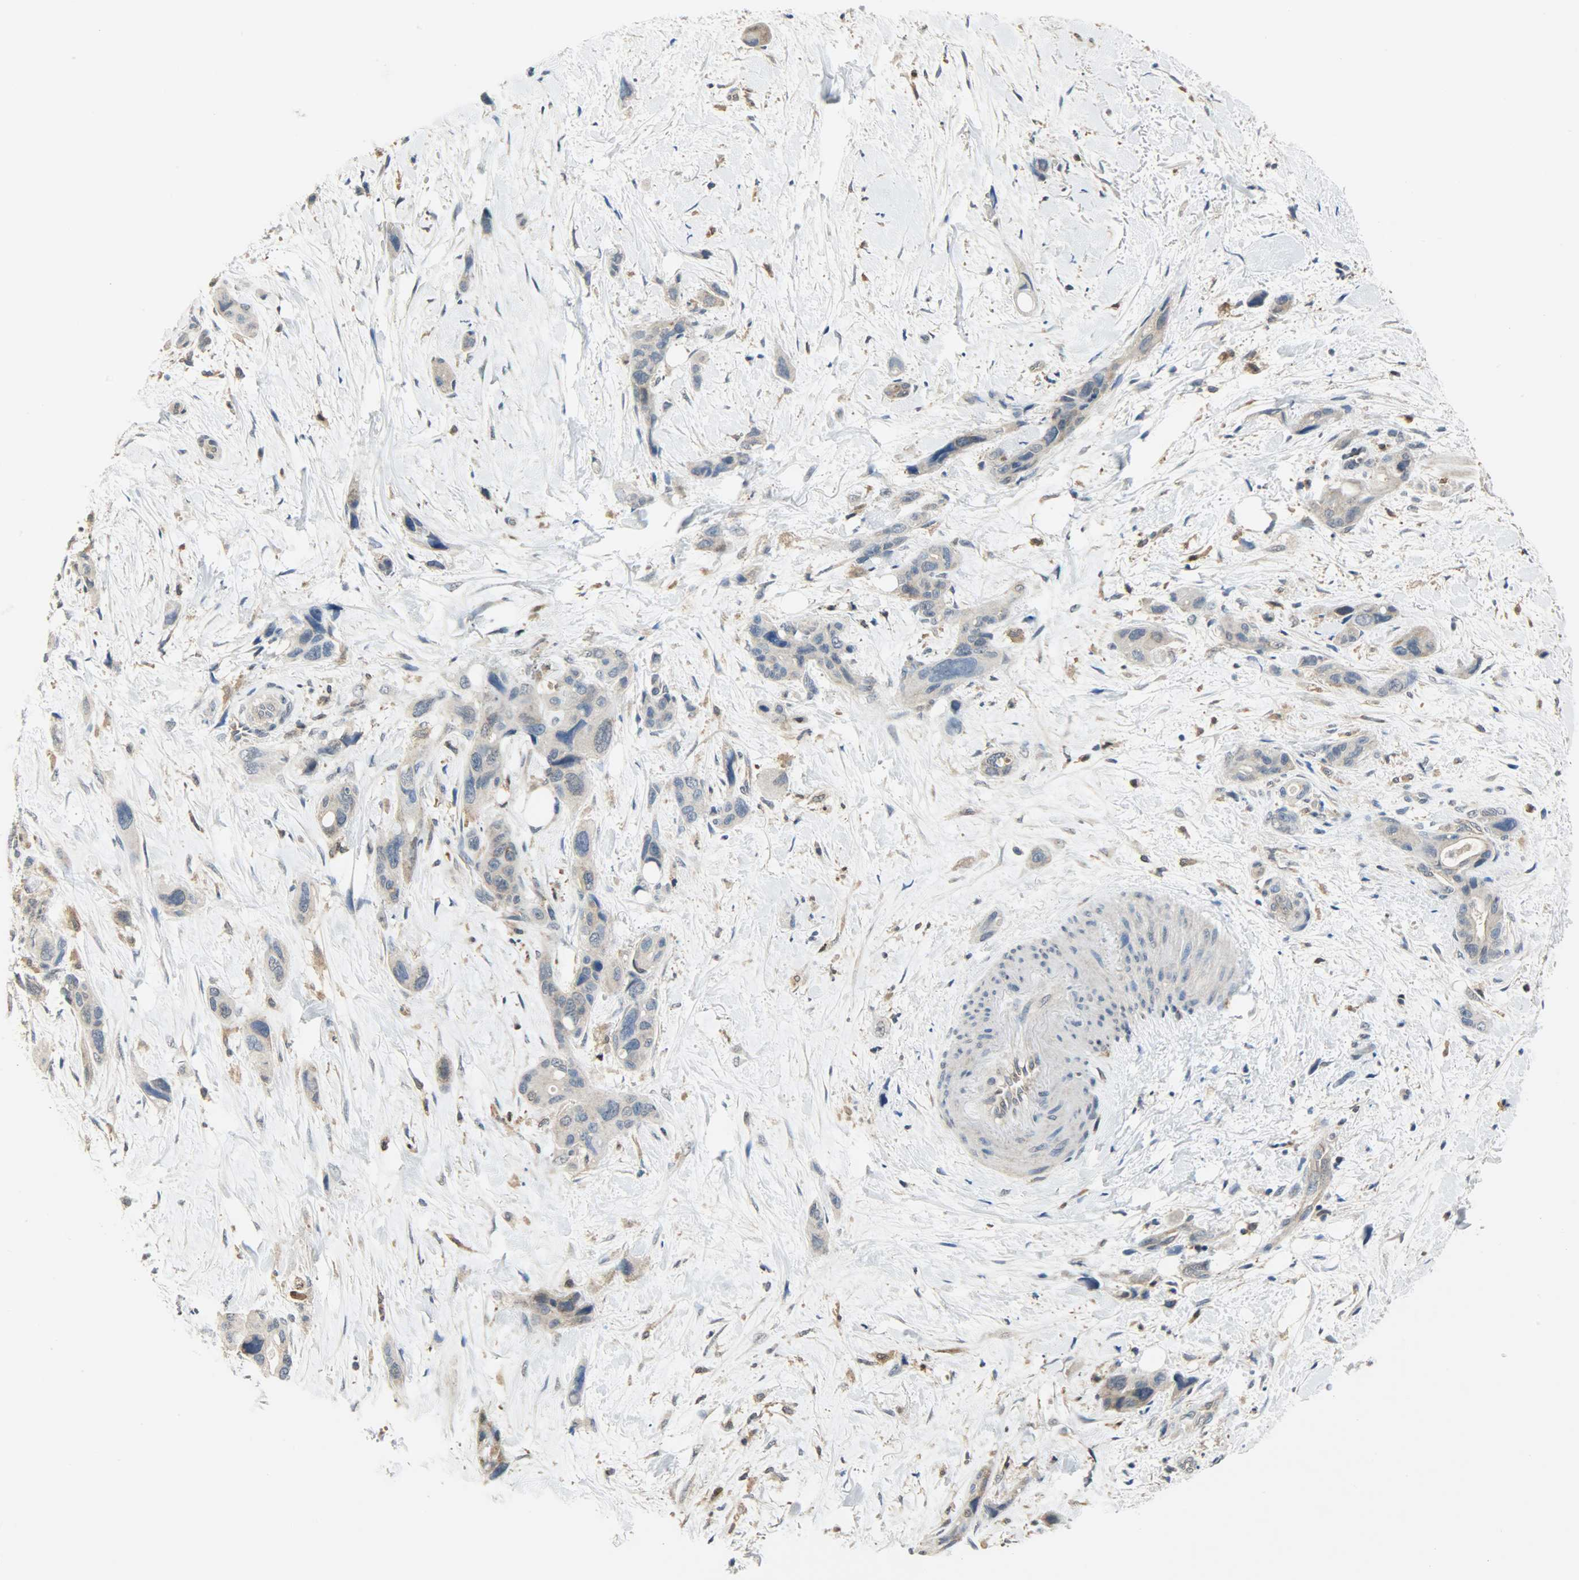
{"staining": {"intensity": "moderate", "quantity": "25%-75%", "location": "cytoplasmic/membranous"}, "tissue": "pancreatic cancer", "cell_type": "Tumor cells", "image_type": "cancer", "snomed": [{"axis": "morphology", "description": "Adenocarcinoma, NOS"}, {"axis": "topography", "description": "Pancreas"}], "caption": "DAB immunohistochemical staining of pancreatic adenocarcinoma demonstrates moderate cytoplasmic/membranous protein staining in about 25%-75% of tumor cells.", "gene": "TRIM21", "patient": {"sex": "male", "age": 46}}